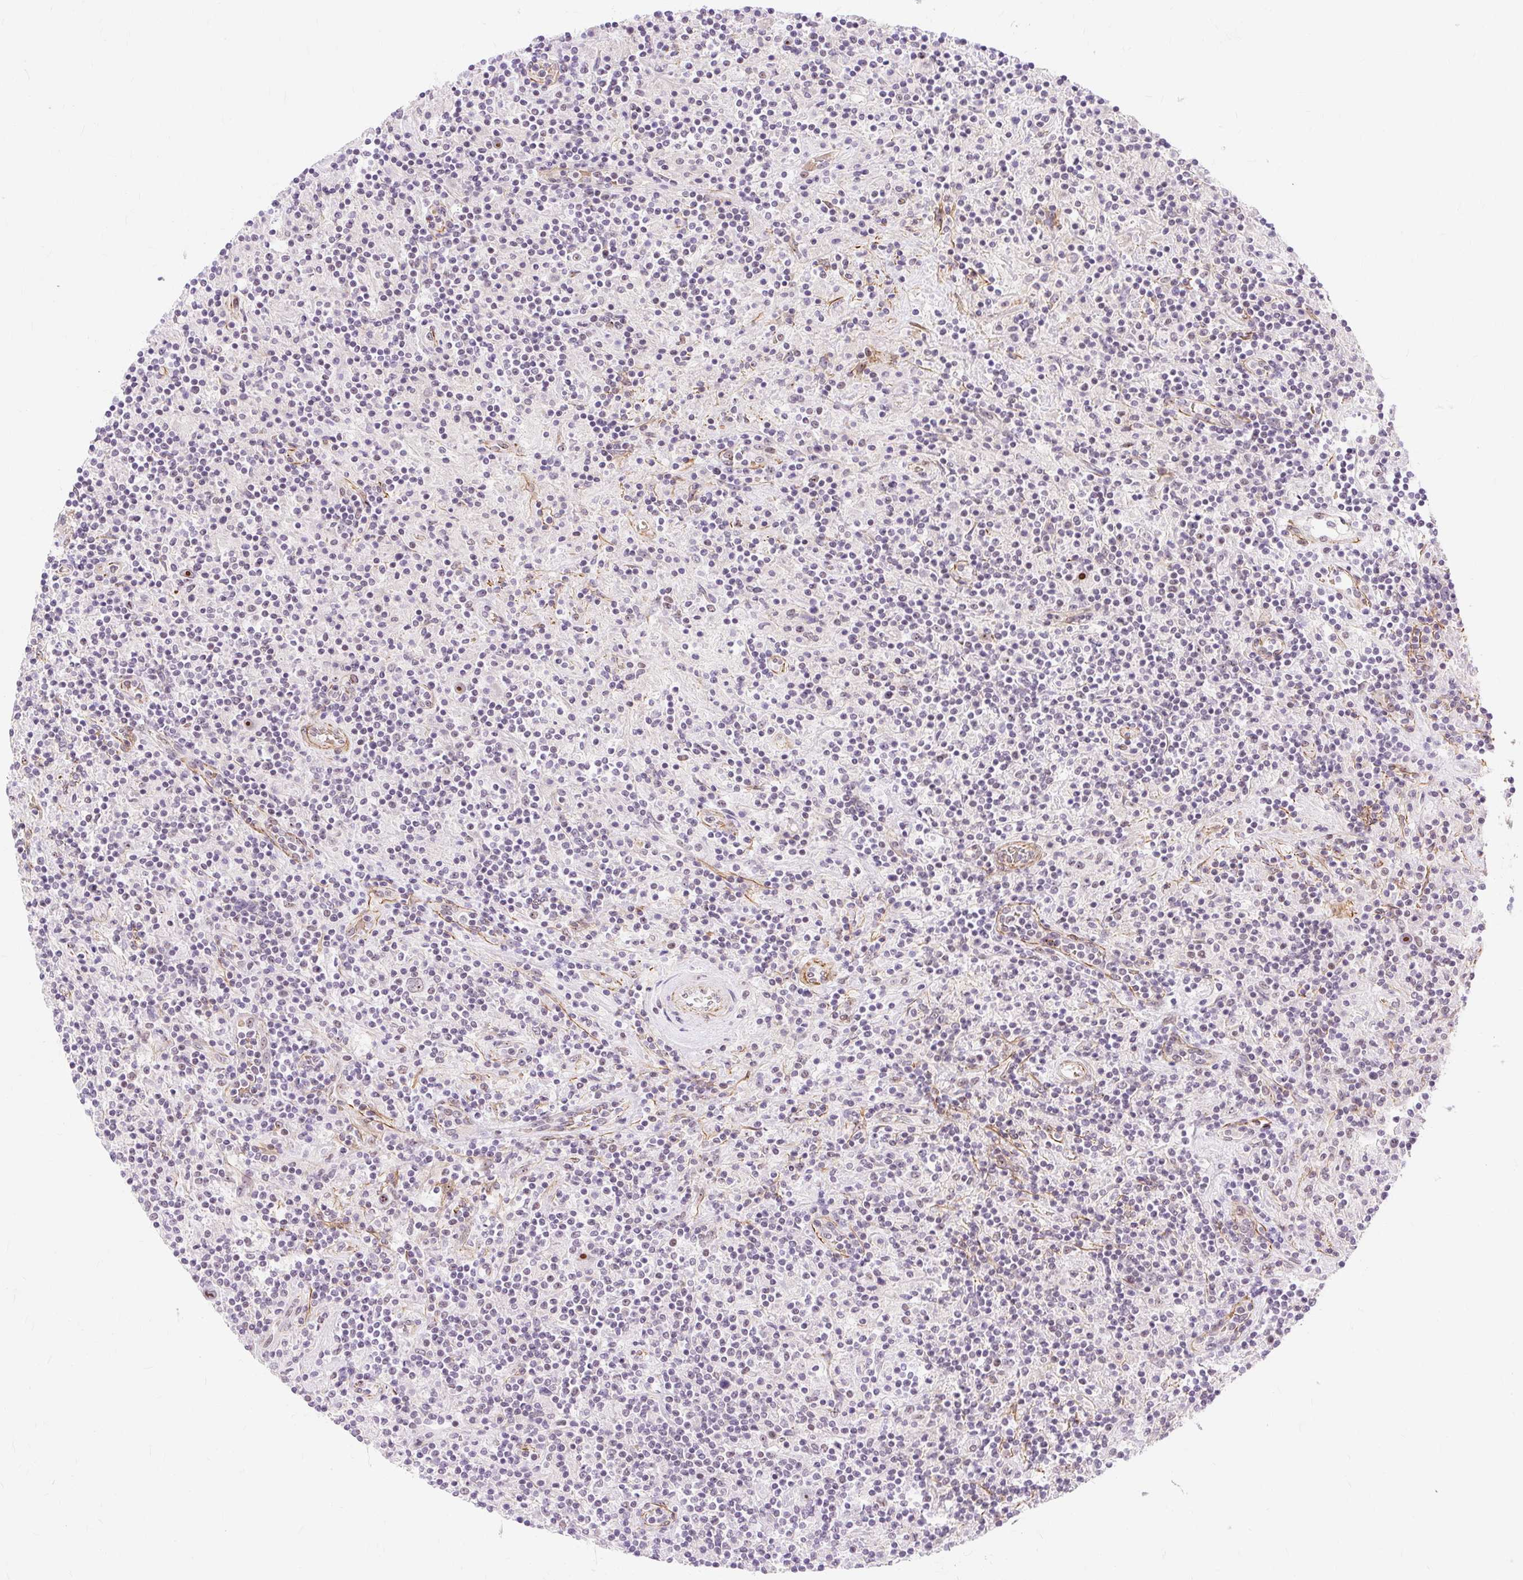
{"staining": {"intensity": "strong", "quantity": "25%-75%", "location": "nuclear"}, "tissue": "lymphoma", "cell_type": "Tumor cells", "image_type": "cancer", "snomed": [{"axis": "morphology", "description": "Hodgkin's disease, NOS"}, {"axis": "topography", "description": "Lymph node"}], "caption": "Protein staining displays strong nuclear staining in about 25%-75% of tumor cells in lymphoma. (Stains: DAB (3,3'-diaminobenzidine) in brown, nuclei in blue, Microscopy: brightfield microscopy at high magnification).", "gene": "OBP2A", "patient": {"sex": "male", "age": 70}}